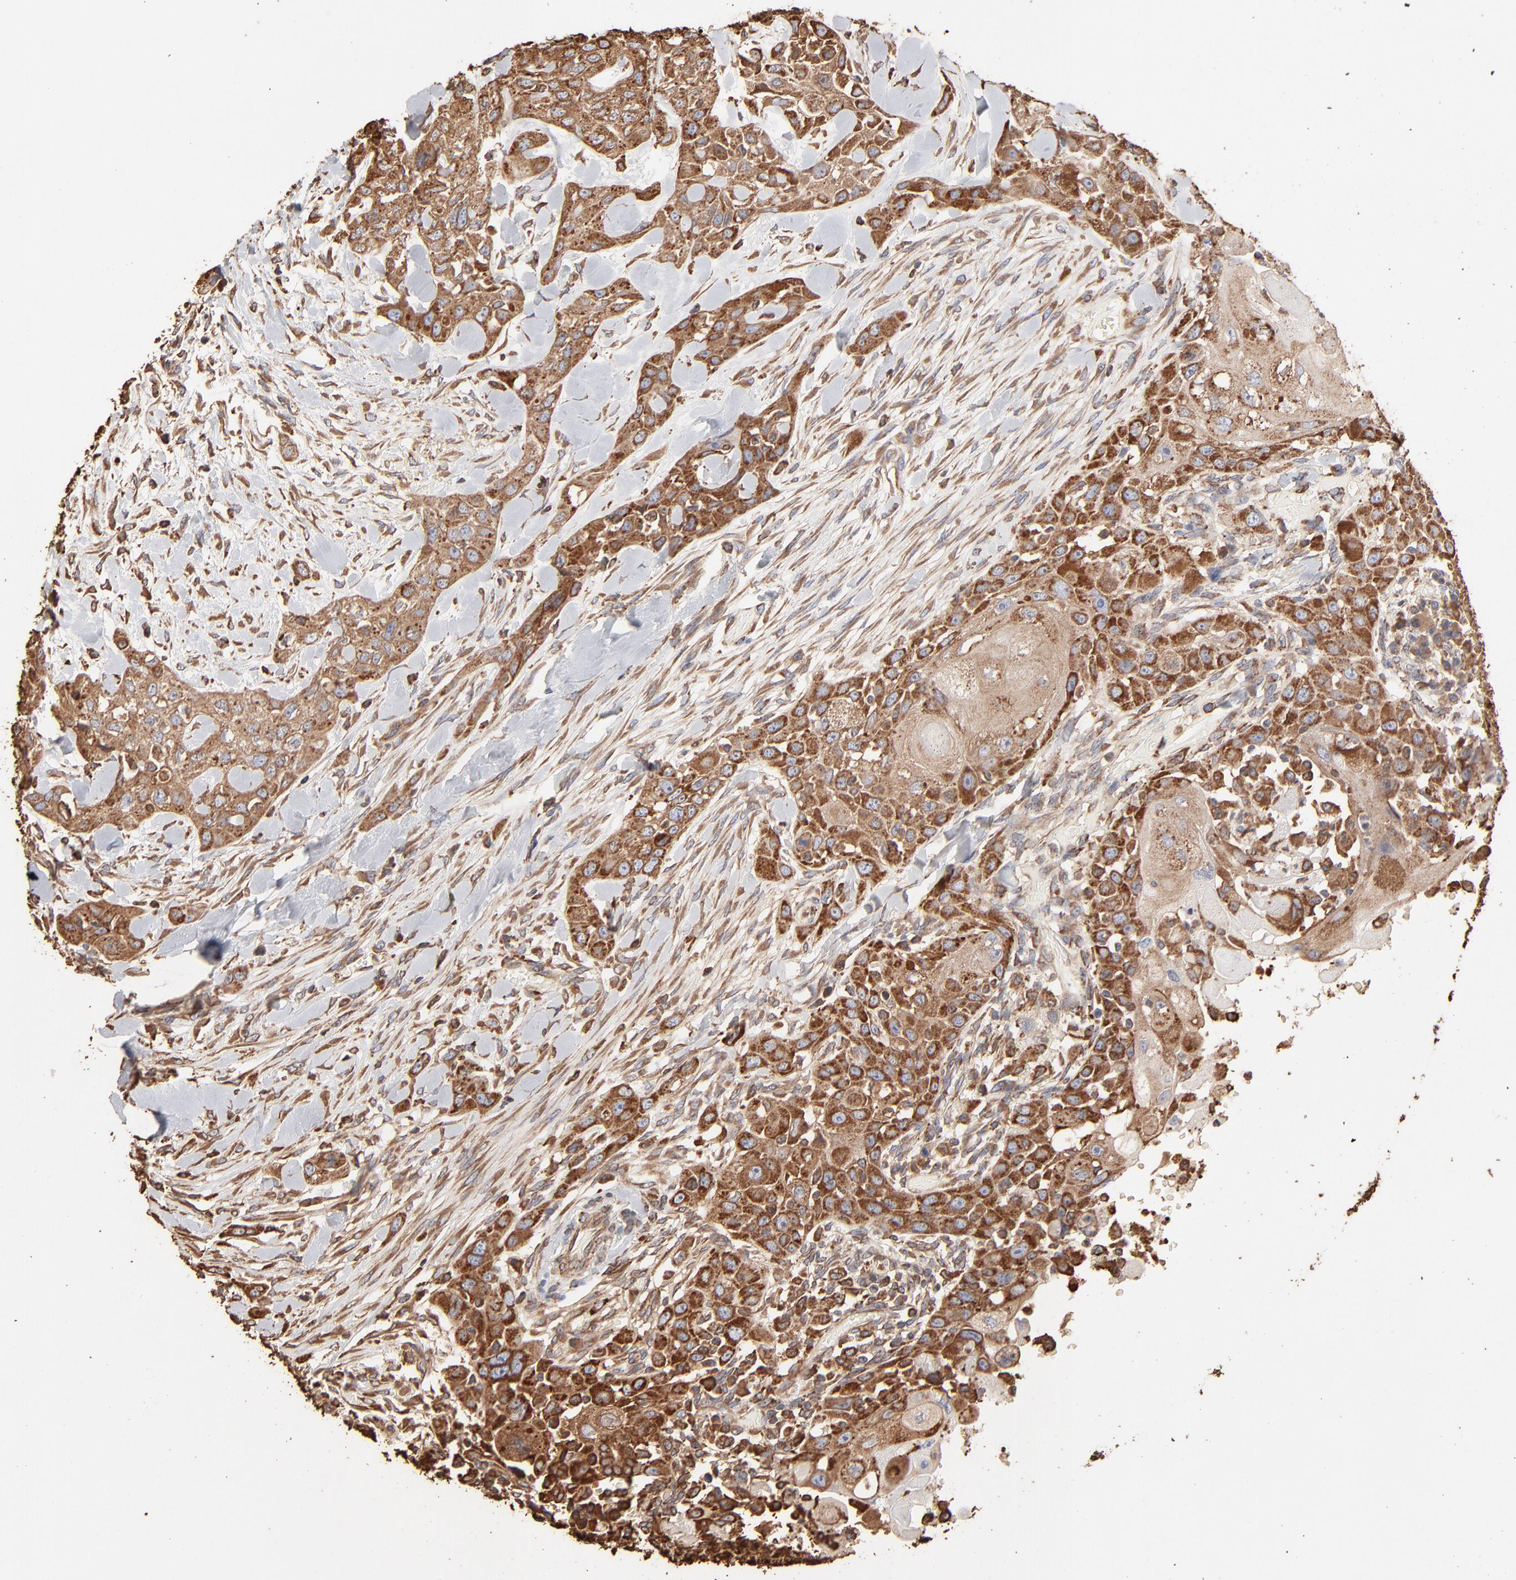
{"staining": {"intensity": "moderate", "quantity": ">75%", "location": "cytoplasmic/membranous"}, "tissue": "head and neck cancer", "cell_type": "Tumor cells", "image_type": "cancer", "snomed": [{"axis": "morphology", "description": "Neoplasm, malignant, NOS"}, {"axis": "topography", "description": "Salivary gland"}, {"axis": "topography", "description": "Head-Neck"}], "caption": "IHC (DAB) staining of head and neck cancer demonstrates moderate cytoplasmic/membranous protein staining in about >75% of tumor cells.", "gene": "PDIA3", "patient": {"sex": "male", "age": 43}}